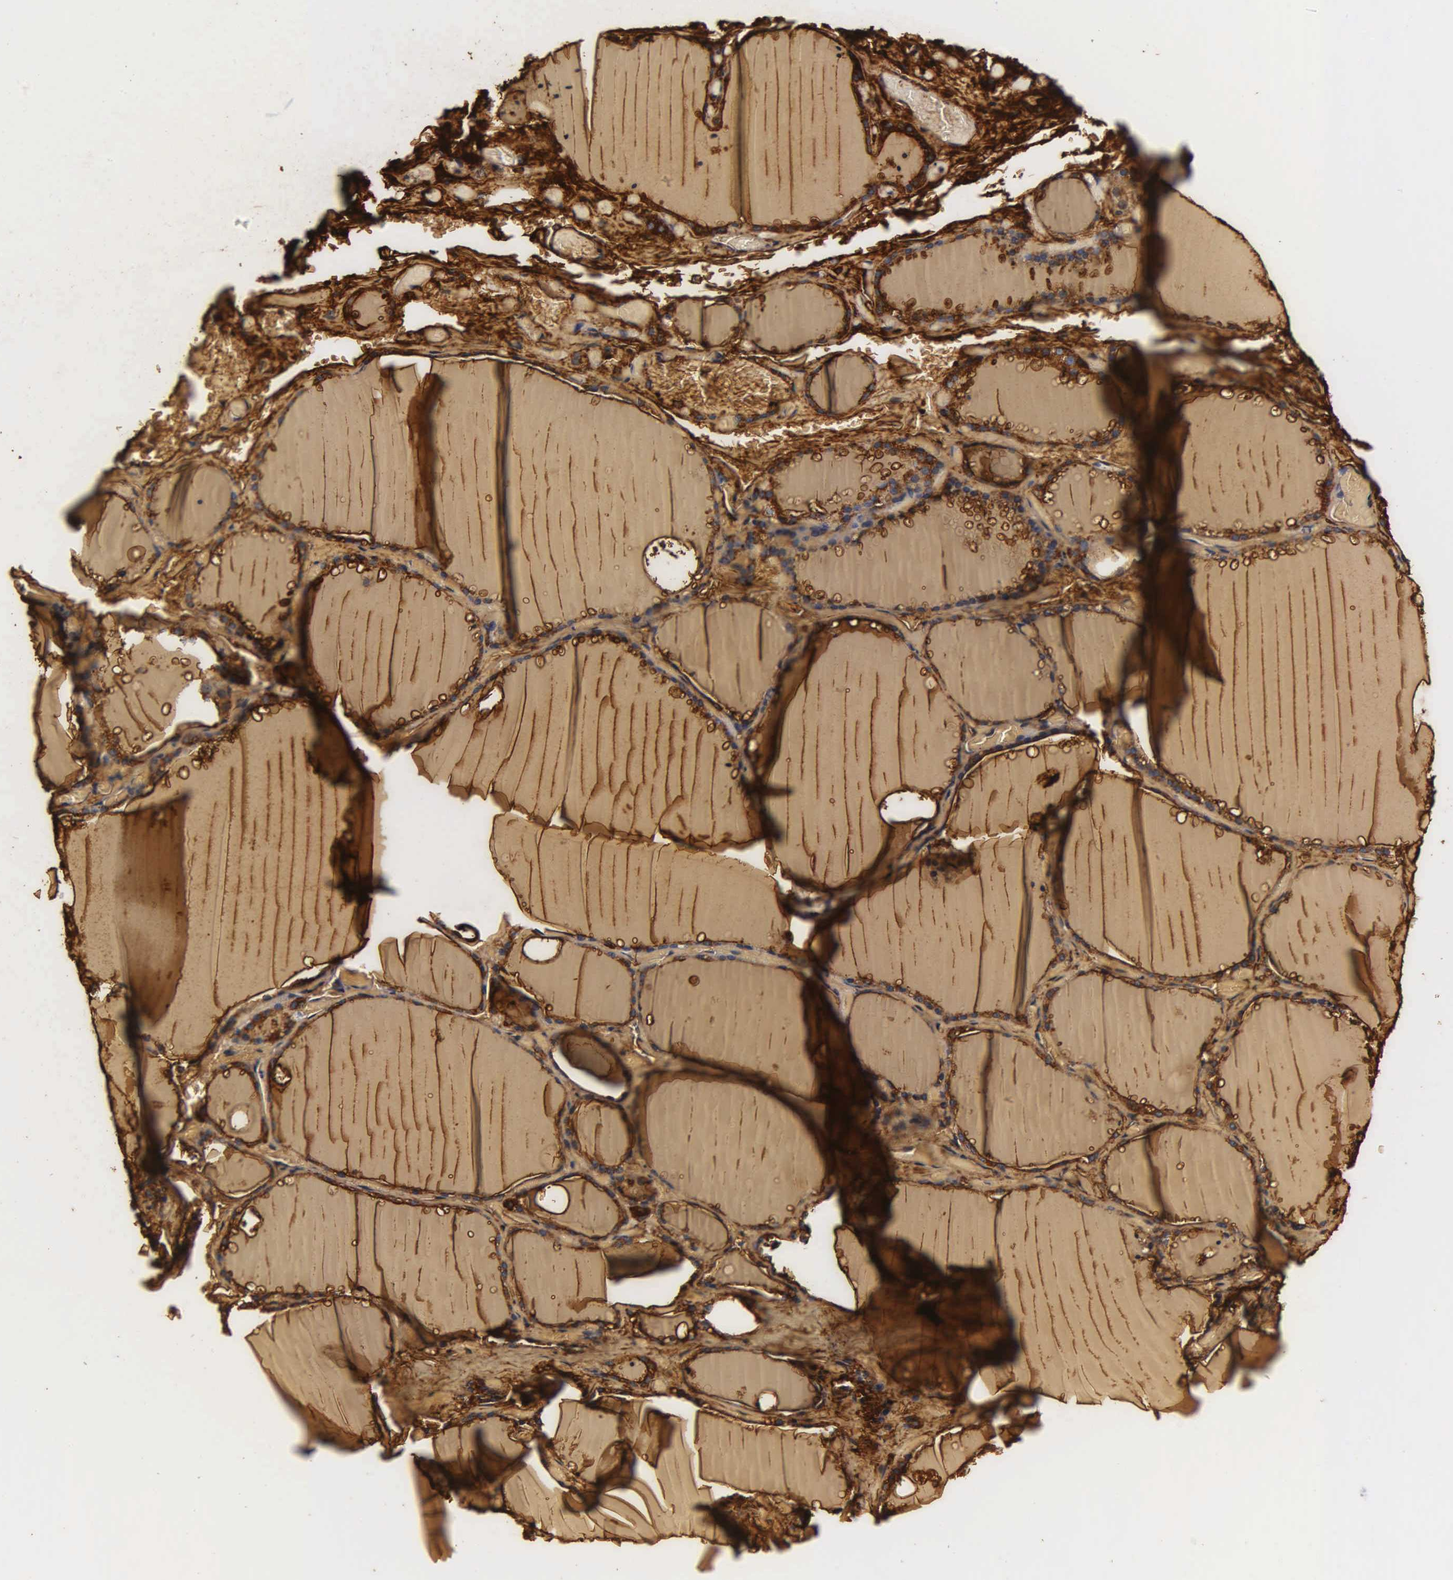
{"staining": {"intensity": "strong", "quantity": ">75%", "location": "cytoplasmic/membranous"}, "tissue": "thyroid gland", "cell_type": "Glandular cells", "image_type": "normal", "snomed": [{"axis": "morphology", "description": "Normal tissue, NOS"}, {"axis": "topography", "description": "Thyroid gland"}], "caption": "IHC image of normal thyroid gland stained for a protein (brown), which displays high levels of strong cytoplasmic/membranous expression in about >75% of glandular cells.", "gene": "TG", "patient": {"sex": "male", "age": 34}}